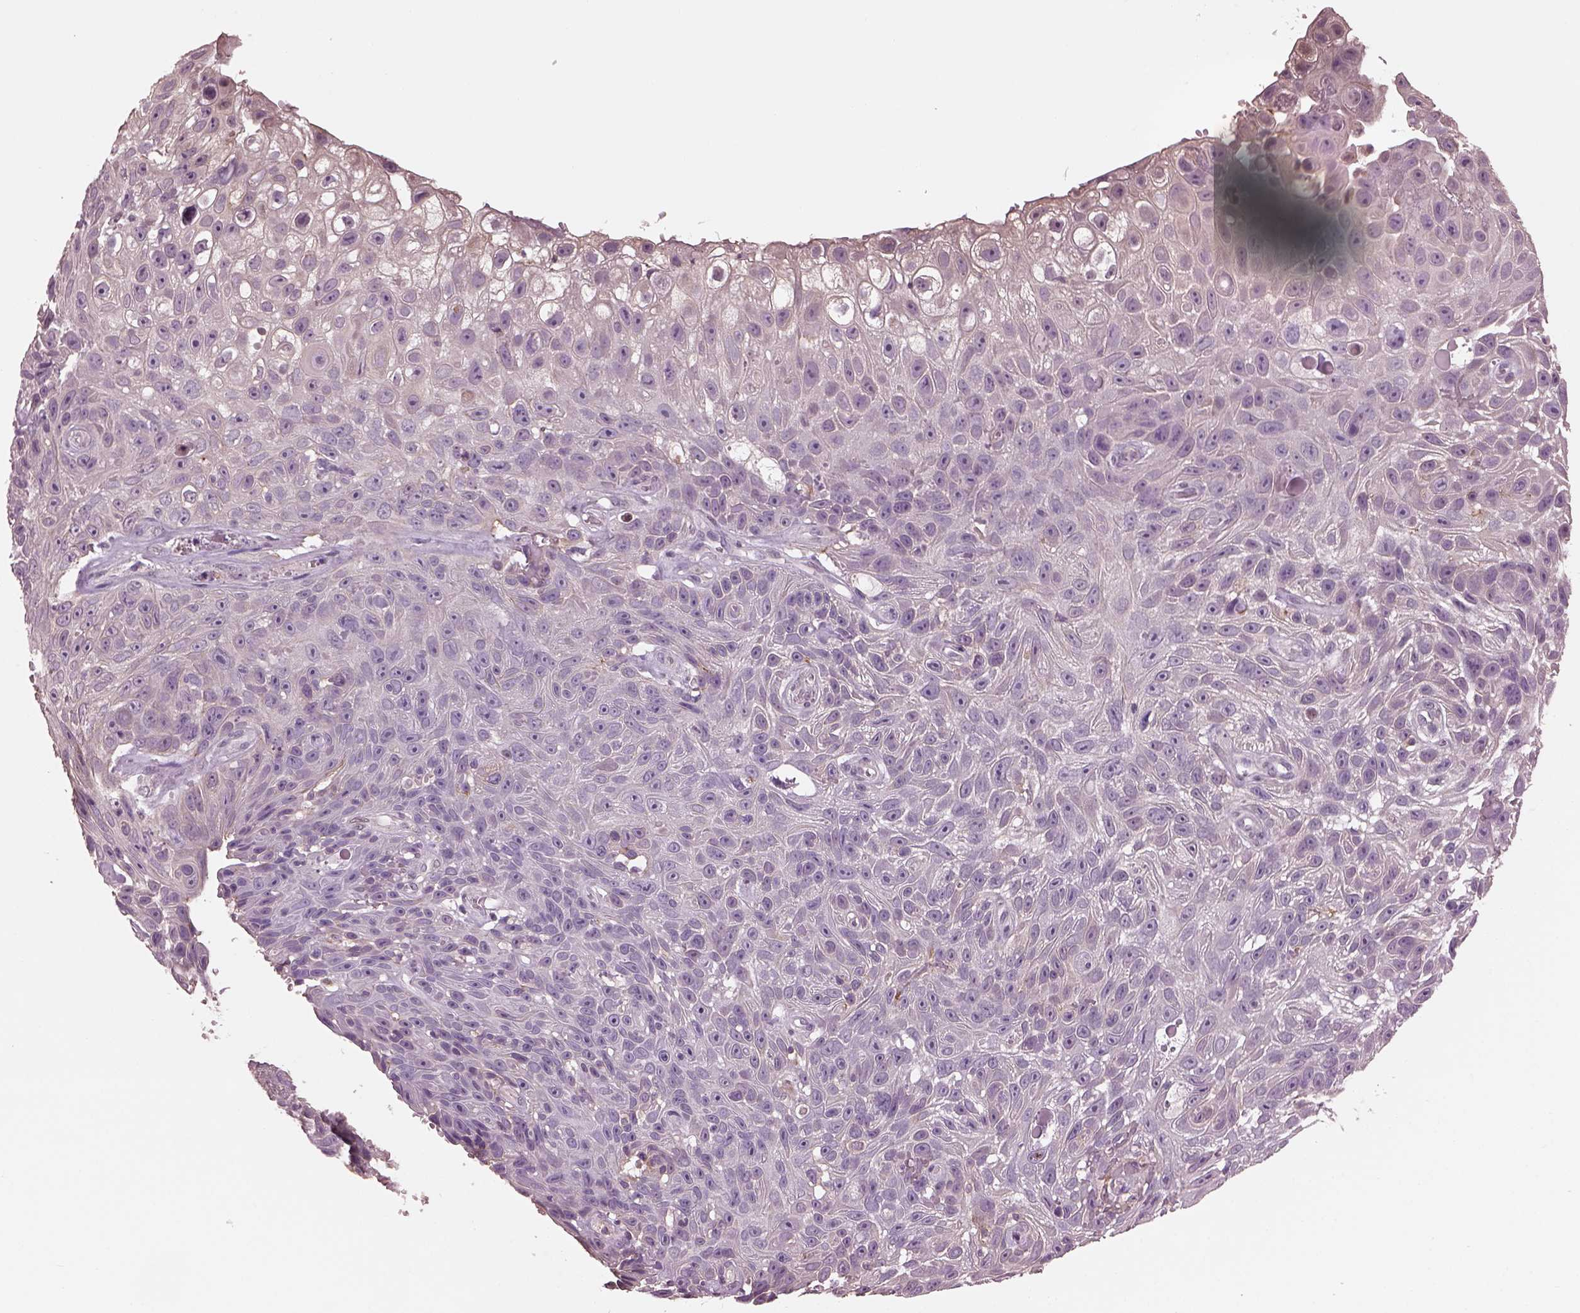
{"staining": {"intensity": "negative", "quantity": "none", "location": "none"}, "tissue": "skin cancer", "cell_type": "Tumor cells", "image_type": "cancer", "snomed": [{"axis": "morphology", "description": "Squamous cell carcinoma, NOS"}, {"axis": "topography", "description": "Skin"}], "caption": "The micrograph exhibits no significant expression in tumor cells of skin cancer (squamous cell carcinoma).", "gene": "SRI", "patient": {"sex": "male", "age": 82}}